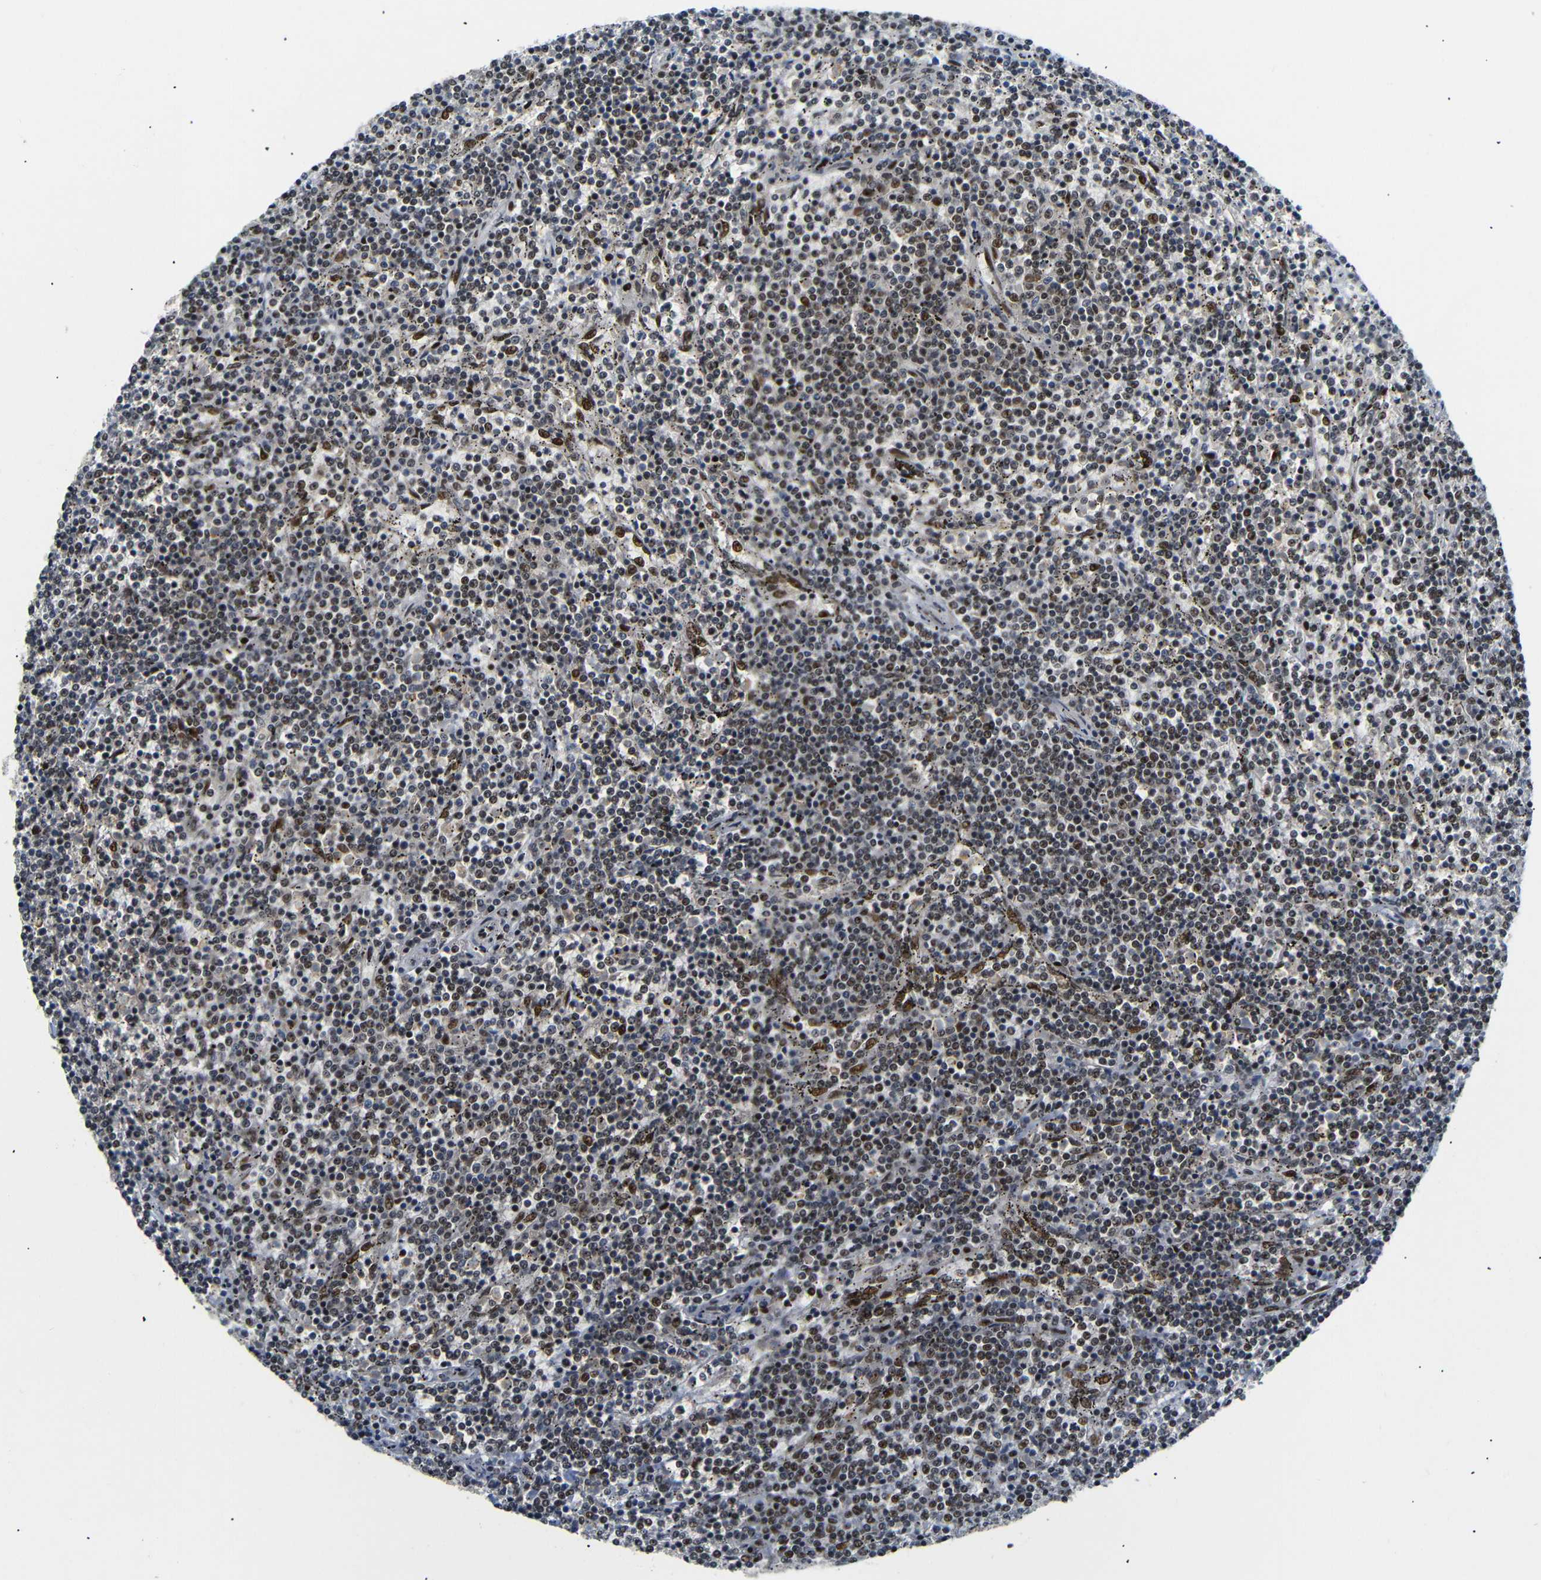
{"staining": {"intensity": "moderate", "quantity": "25%-75%", "location": "nuclear"}, "tissue": "lymphoma", "cell_type": "Tumor cells", "image_type": "cancer", "snomed": [{"axis": "morphology", "description": "Malignant lymphoma, non-Hodgkin's type, Low grade"}, {"axis": "topography", "description": "Spleen"}], "caption": "This image displays IHC staining of human low-grade malignant lymphoma, non-Hodgkin's type, with medium moderate nuclear expression in about 25%-75% of tumor cells.", "gene": "SETDB2", "patient": {"sex": "female", "age": 50}}